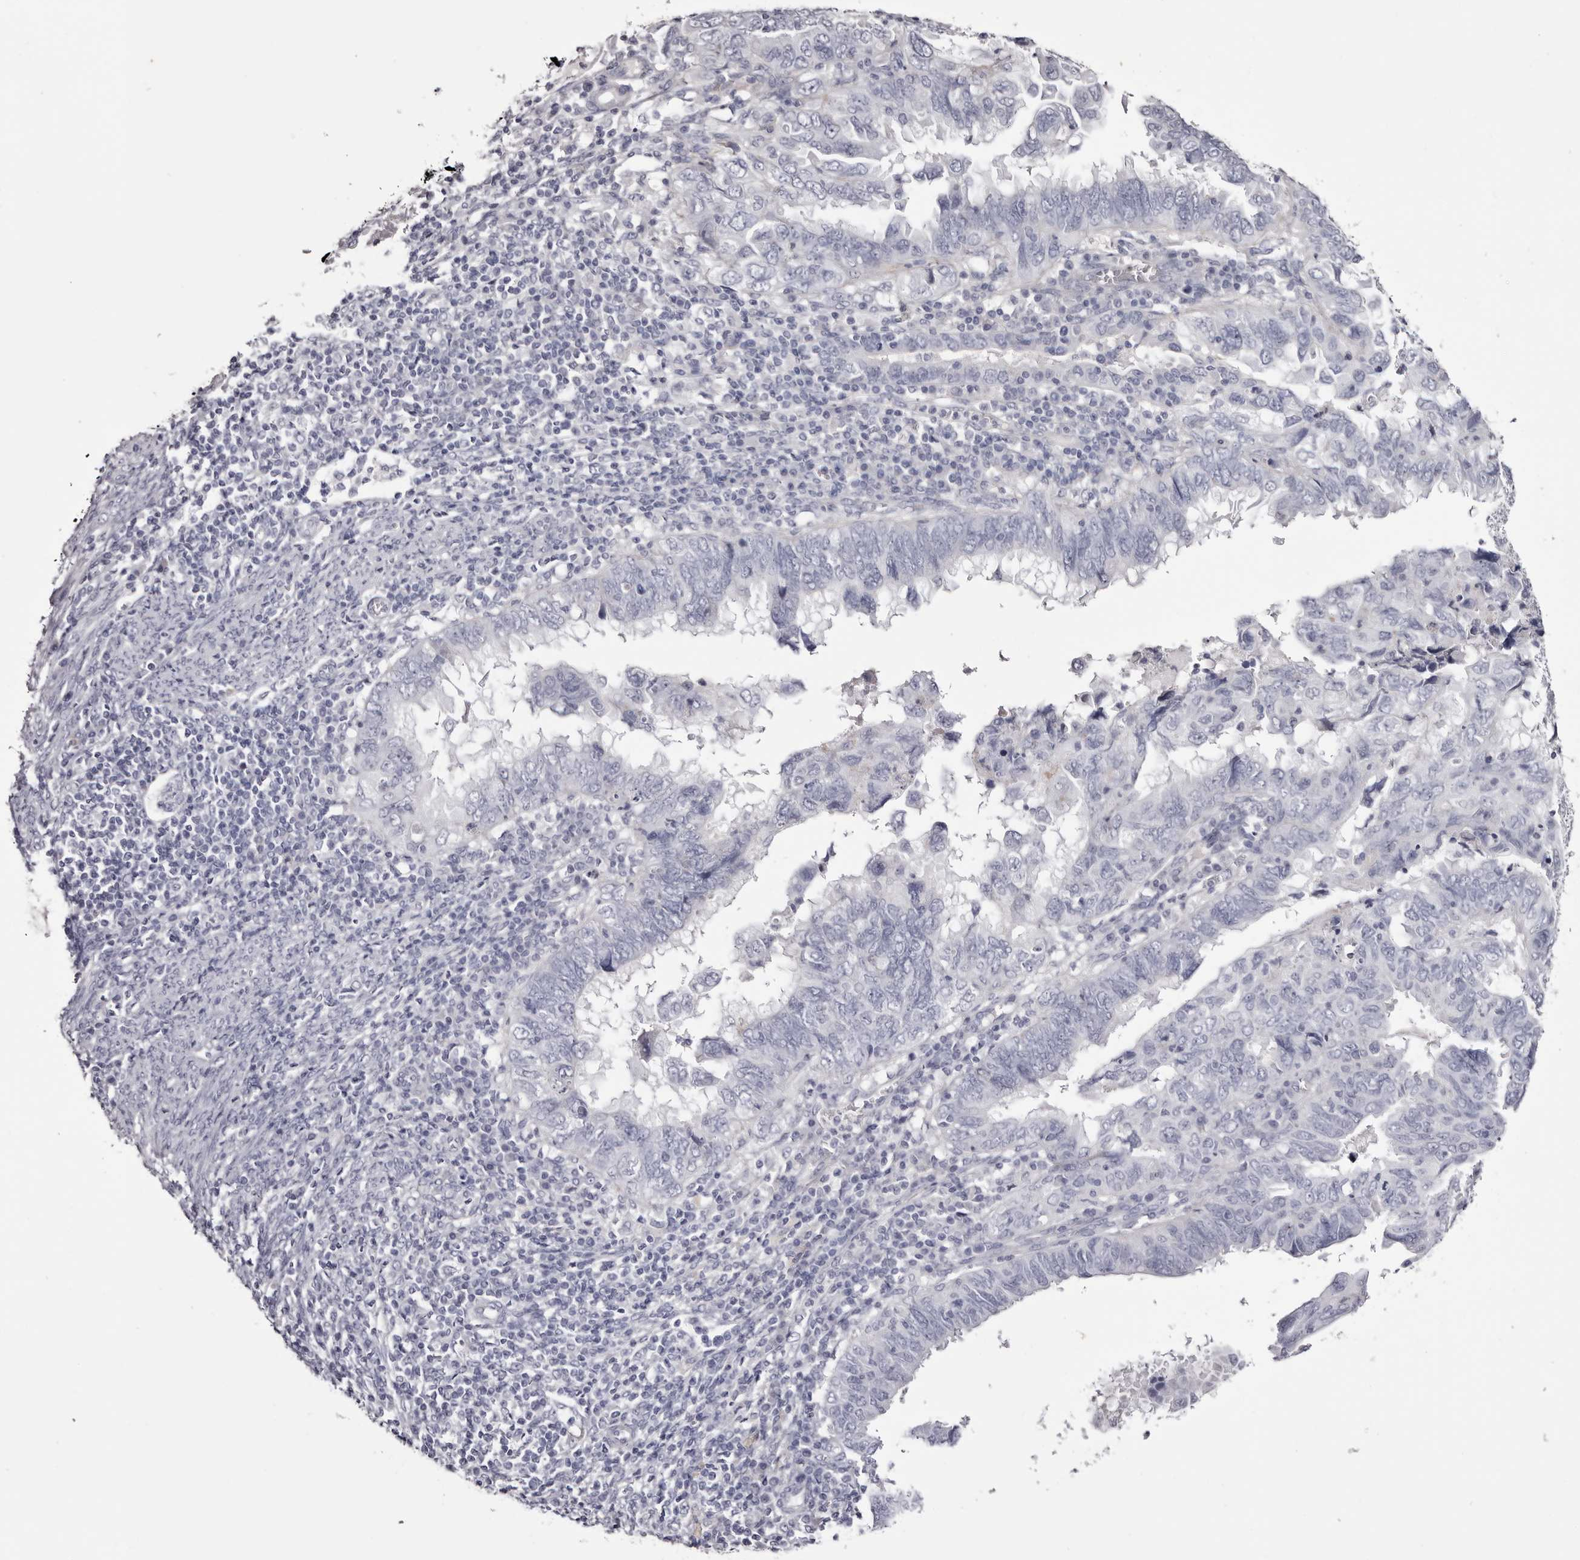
{"staining": {"intensity": "negative", "quantity": "none", "location": "none"}, "tissue": "endometrial cancer", "cell_type": "Tumor cells", "image_type": "cancer", "snomed": [{"axis": "morphology", "description": "Adenocarcinoma, NOS"}, {"axis": "topography", "description": "Uterus"}], "caption": "This micrograph is of adenocarcinoma (endometrial) stained with immunohistochemistry to label a protein in brown with the nuclei are counter-stained blue. There is no expression in tumor cells.", "gene": "CA6", "patient": {"sex": "female", "age": 77}}